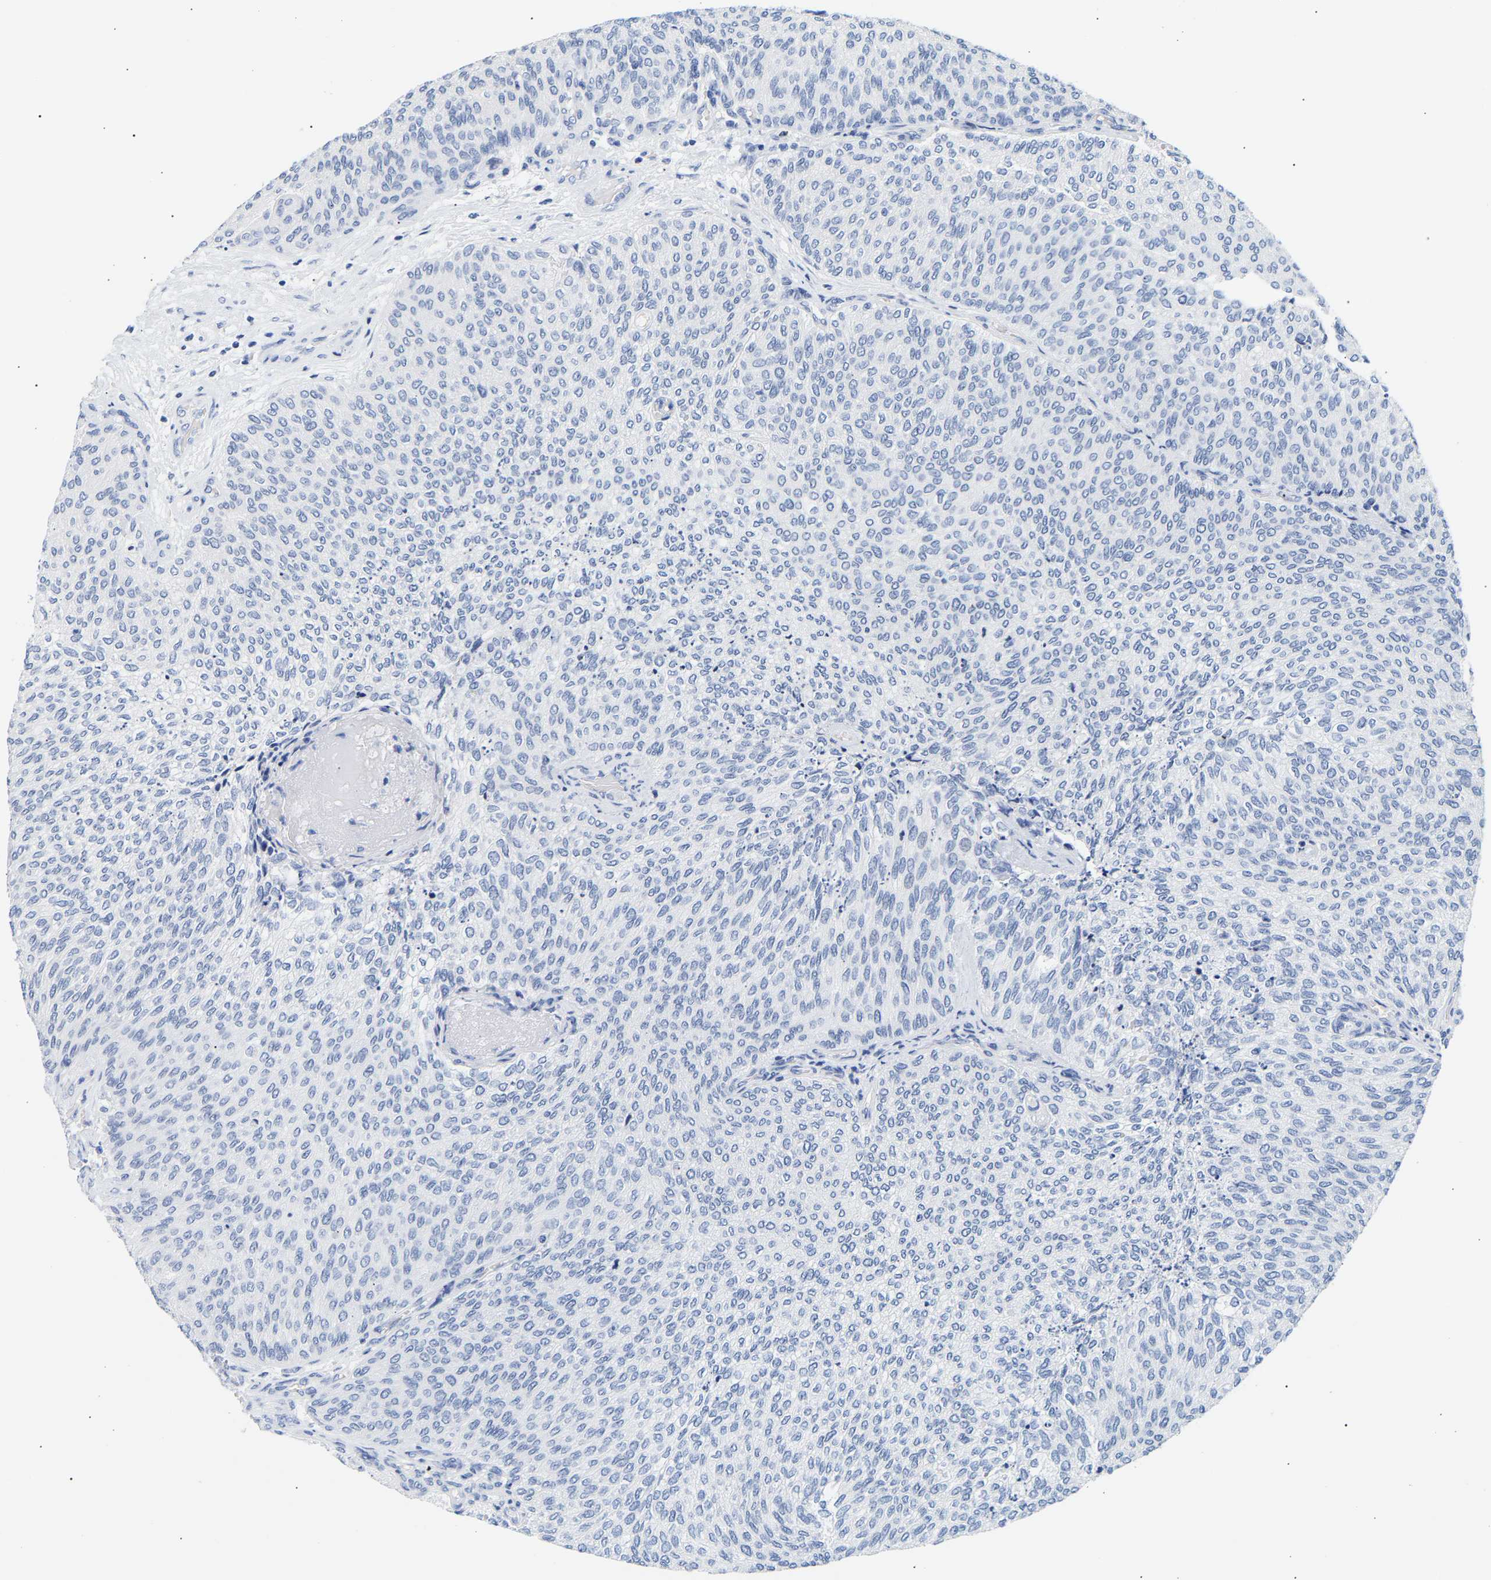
{"staining": {"intensity": "negative", "quantity": "none", "location": "none"}, "tissue": "urothelial cancer", "cell_type": "Tumor cells", "image_type": "cancer", "snomed": [{"axis": "morphology", "description": "Urothelial carcinoma, Low grade"}, {"axis": "topography", "description": "Urinary bladder"}], "caption": "Tumor cells show no significant protein staining in low-grade urothelial carcinoma.", "gene": "SPINK2", "patient": {"sex": "female", "age": 79}}